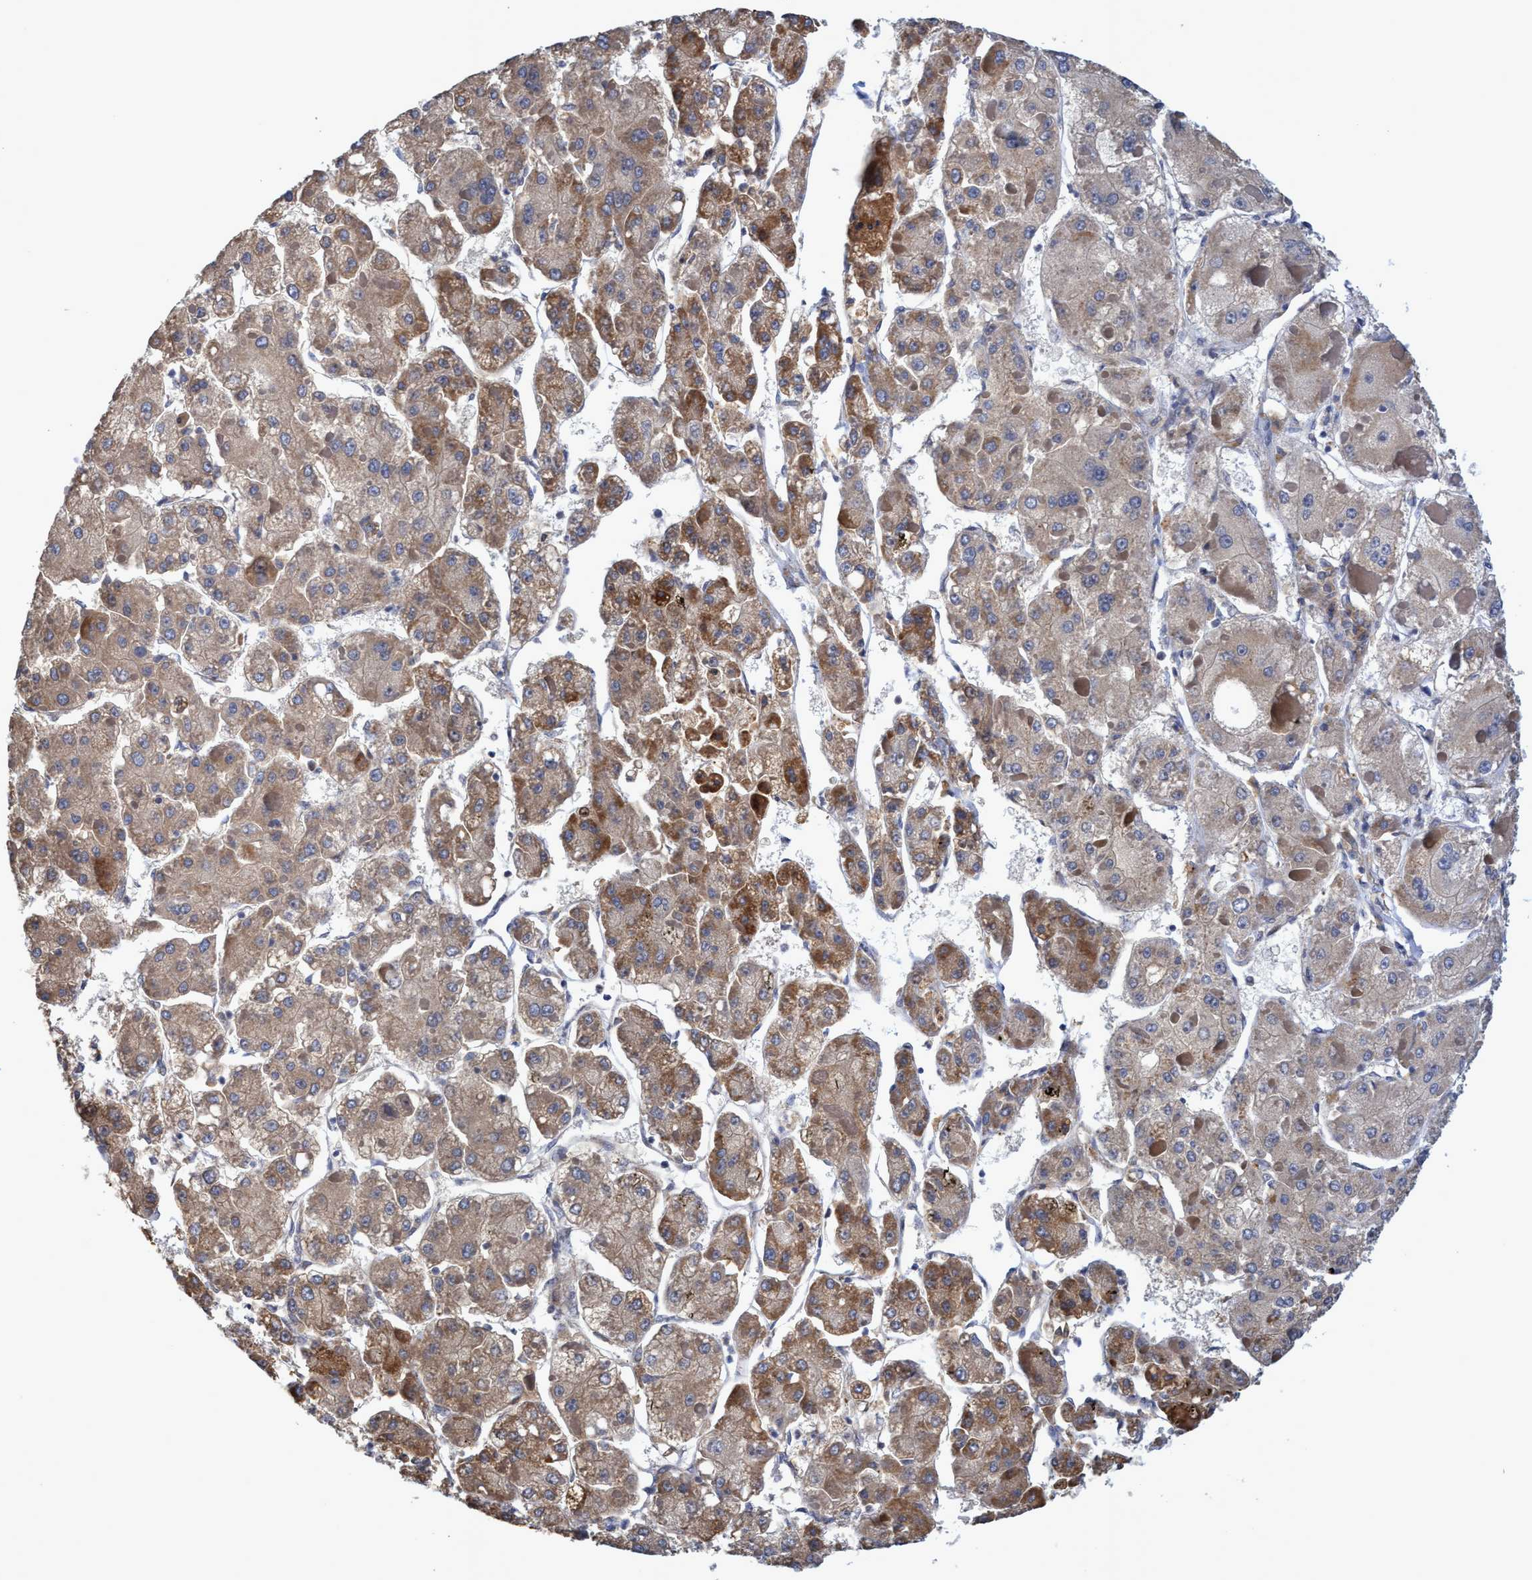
{"staining": {"intensity": "weak", "quantity": ">75%", "location": "cytoplasmic/membranous"}, "tissue": "liver cancer", "cell_type": "Tumor cells", "image_type": "cancer", "snomed": [{"axis": "morphology", "description": "Carcinoma, Hepatocellular, NOS"}, {"axis": "topography", "description": "Liver"}], "caption": "IHC of human hepatocellular carcinoma (liver) shows low levels of weak cytoplasmic/membranous positivity in approximately >75% of tumor cells.", "gene": "NAT16", "patient": {"sex": "female", "age": 73}}